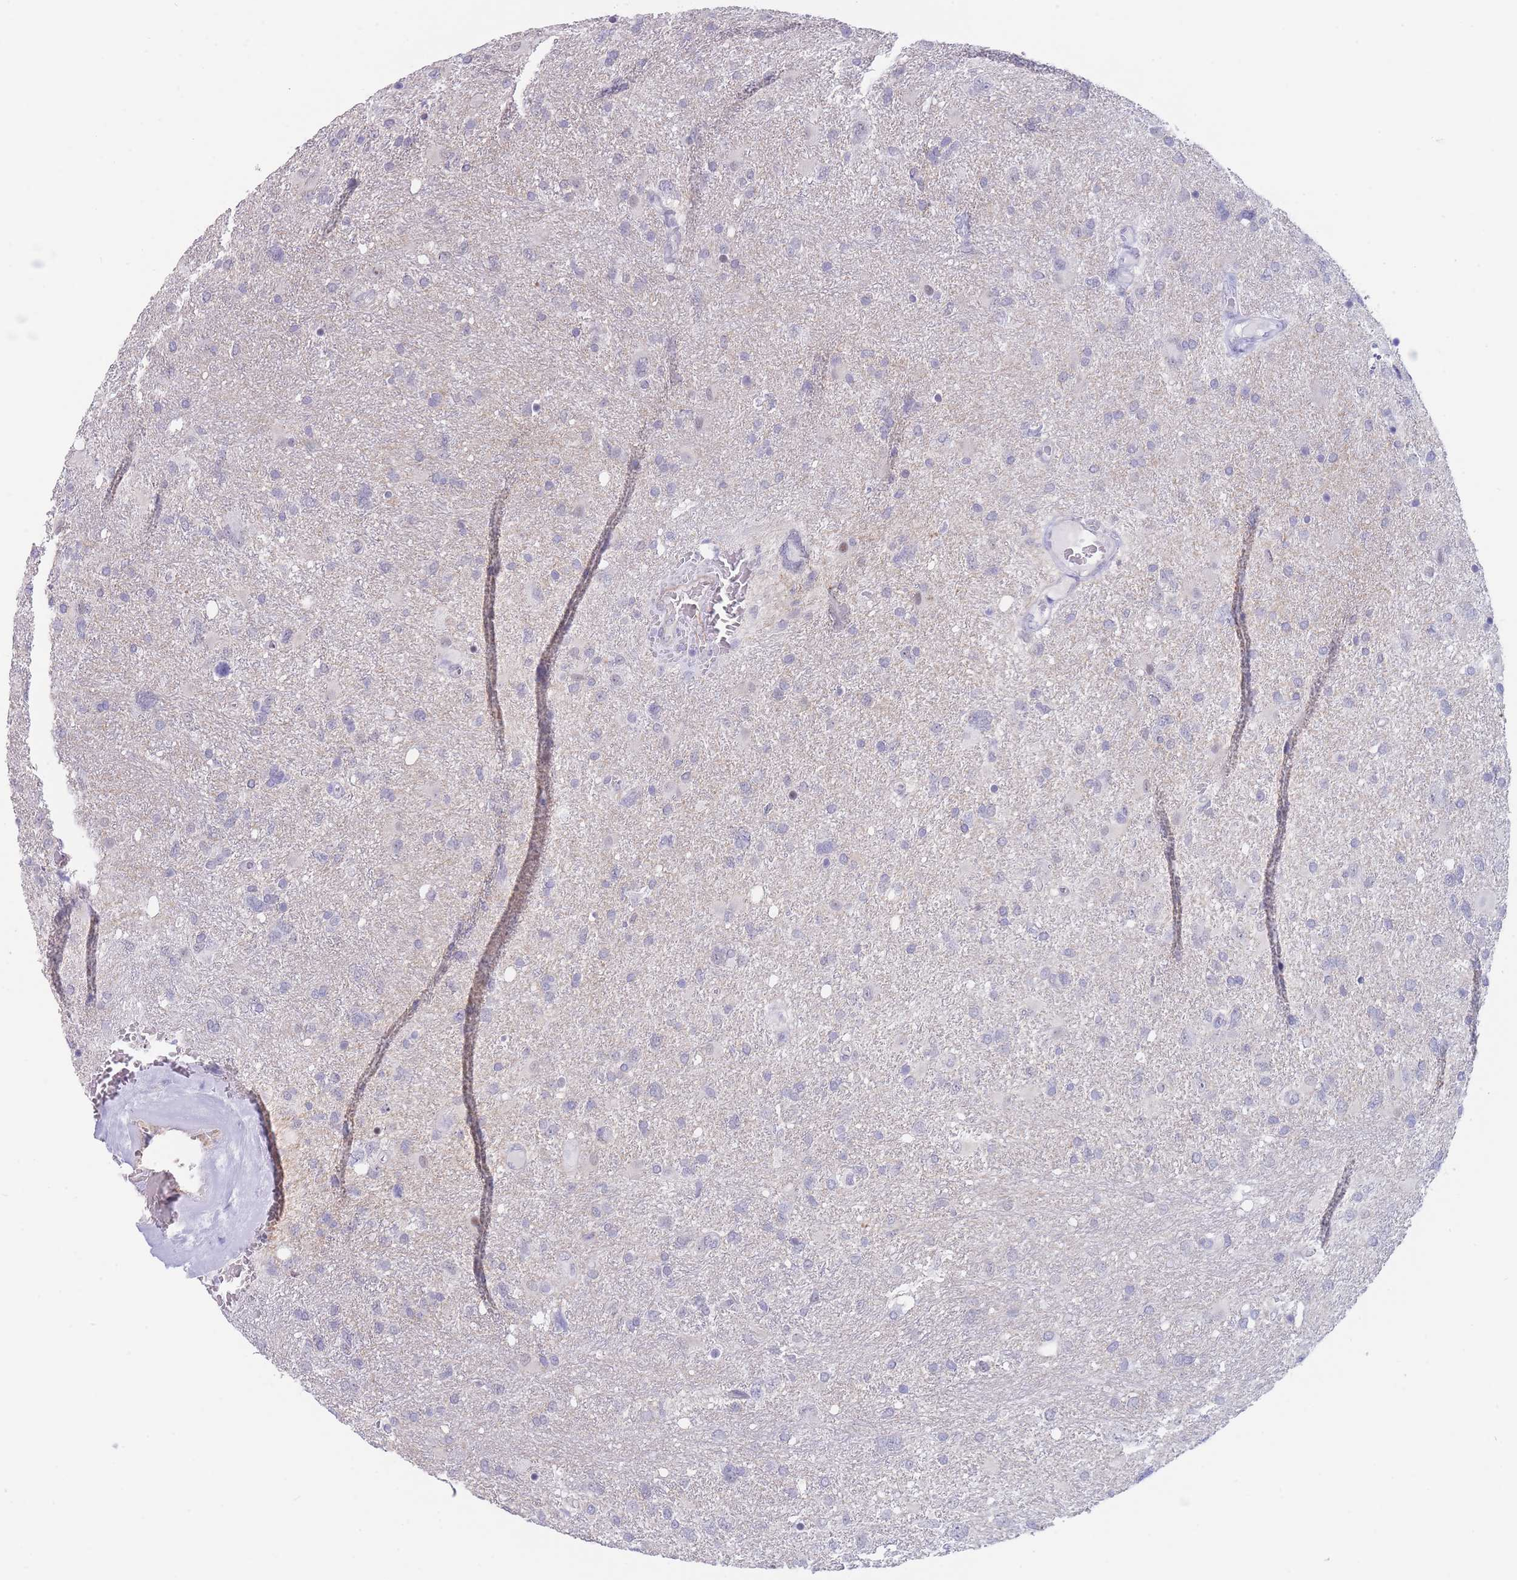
{"staining": {"intensity": "negative", "quantity": "none", "location": "none"}, "tissue": "glioma", "cell_type": "Tumor cells", "image_type": "cancer", "snomed": [{"axis": "morphology", "description": "Glioma, malignant, High grade"}, {"axis": "topography", "description": "Brain"}], "caption": "Tumor cells are negative for brown protein staining in glioma.", "gene": "ASAP3", "patient": {"sex": "male", "age": 61}}